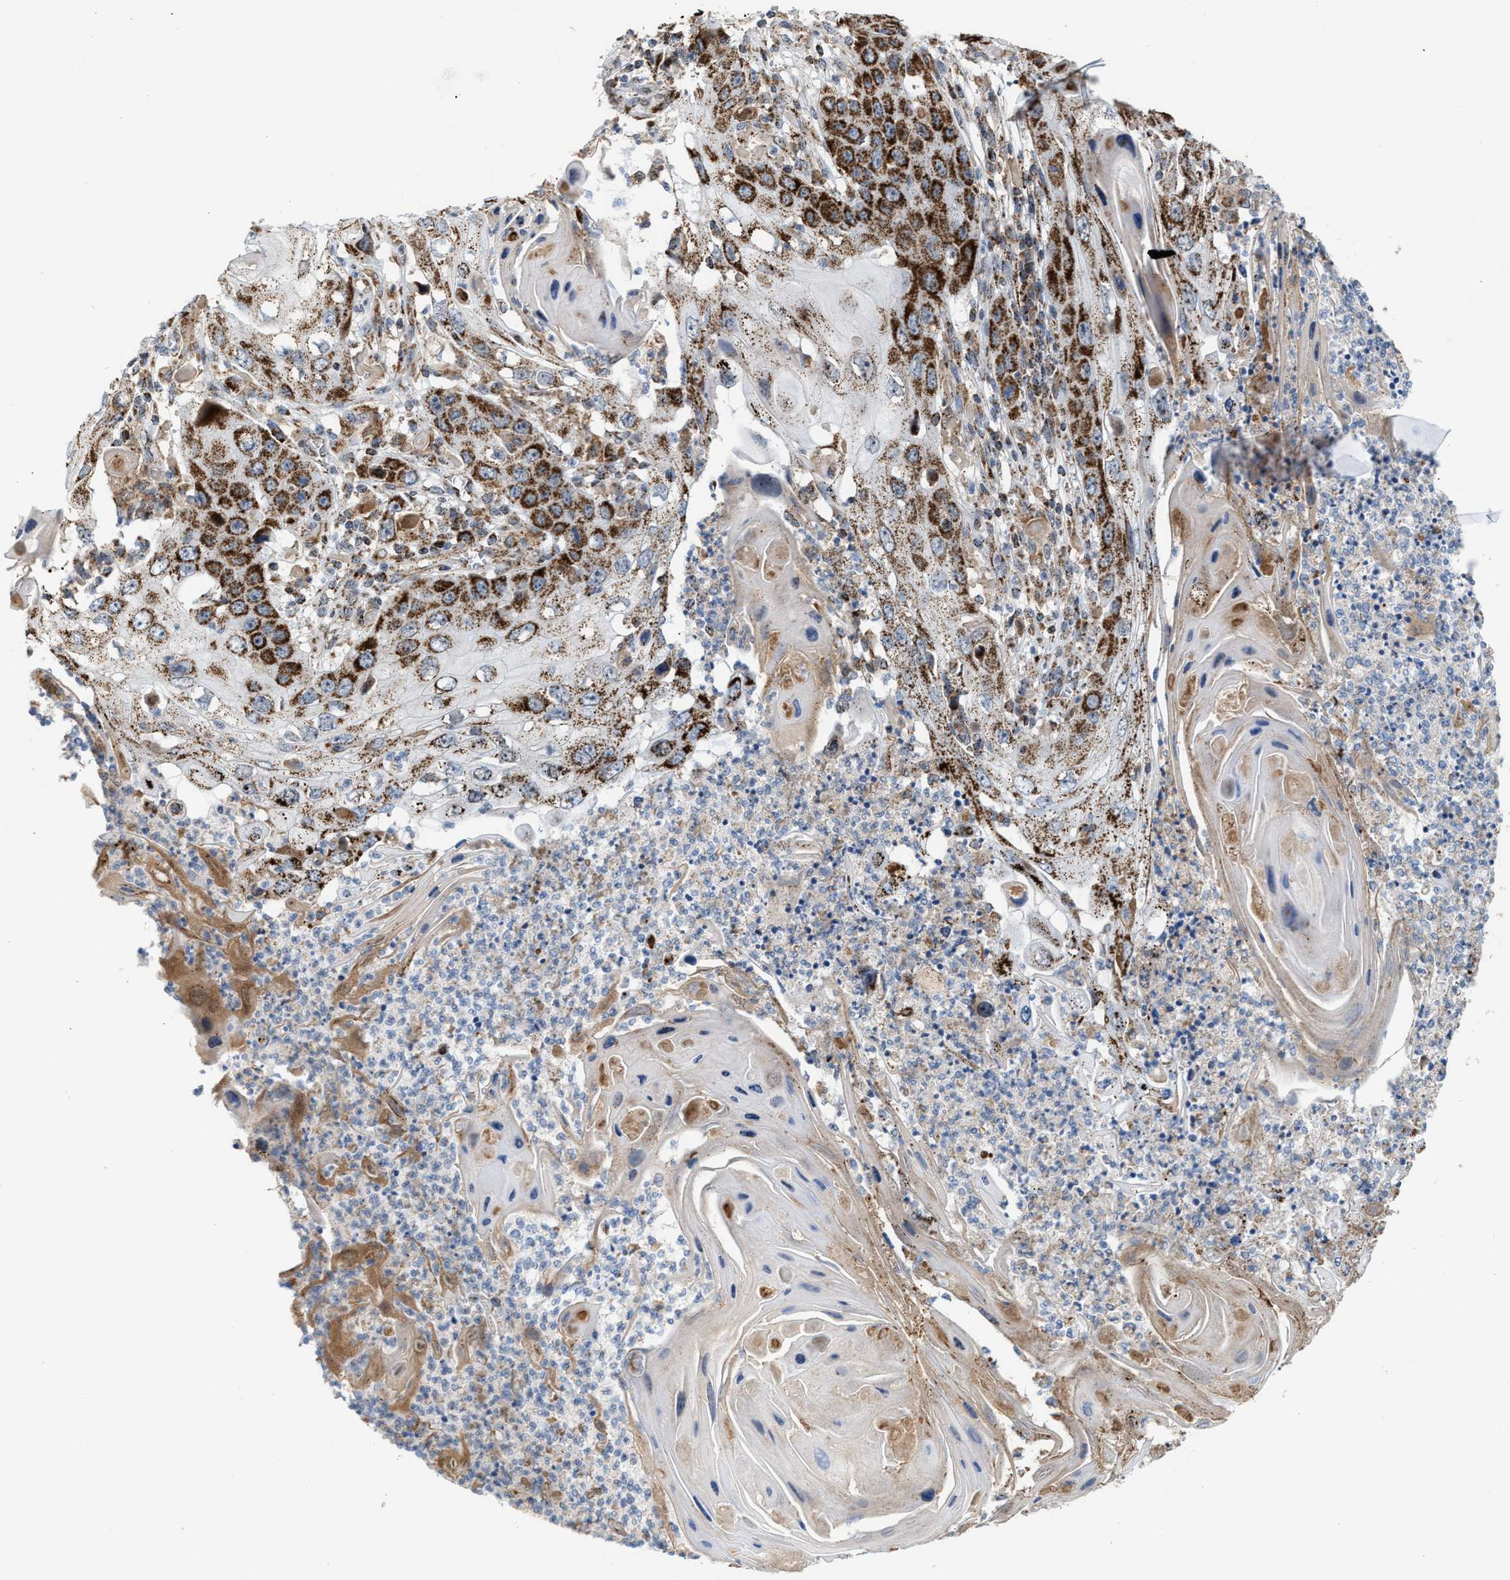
{"staining": {"intensity": "strong", "quantity": ">75%", "location": "cytoplasmic/membranous"}, "tissue": "skin cancer", "cell_type": "Tumor cells", "image_type": "cancer", "snomed": [{"axis": "morphology", "description": "Squamous cell carcinoma, NOS"}, {"axis": "topography", "description": "Skin"}], "caption": "A high amount of strong cytoplasmic/membranous staining is identified in about >75% of tumor cells in squamous cell carcinoma (skin) tissue. (DAB (3,3'-diaminobenzidine) IHC with brightfield microscopy, high magnification).", "gene": "PMPCA", "patient": {"sex": "male", "age": 55}}